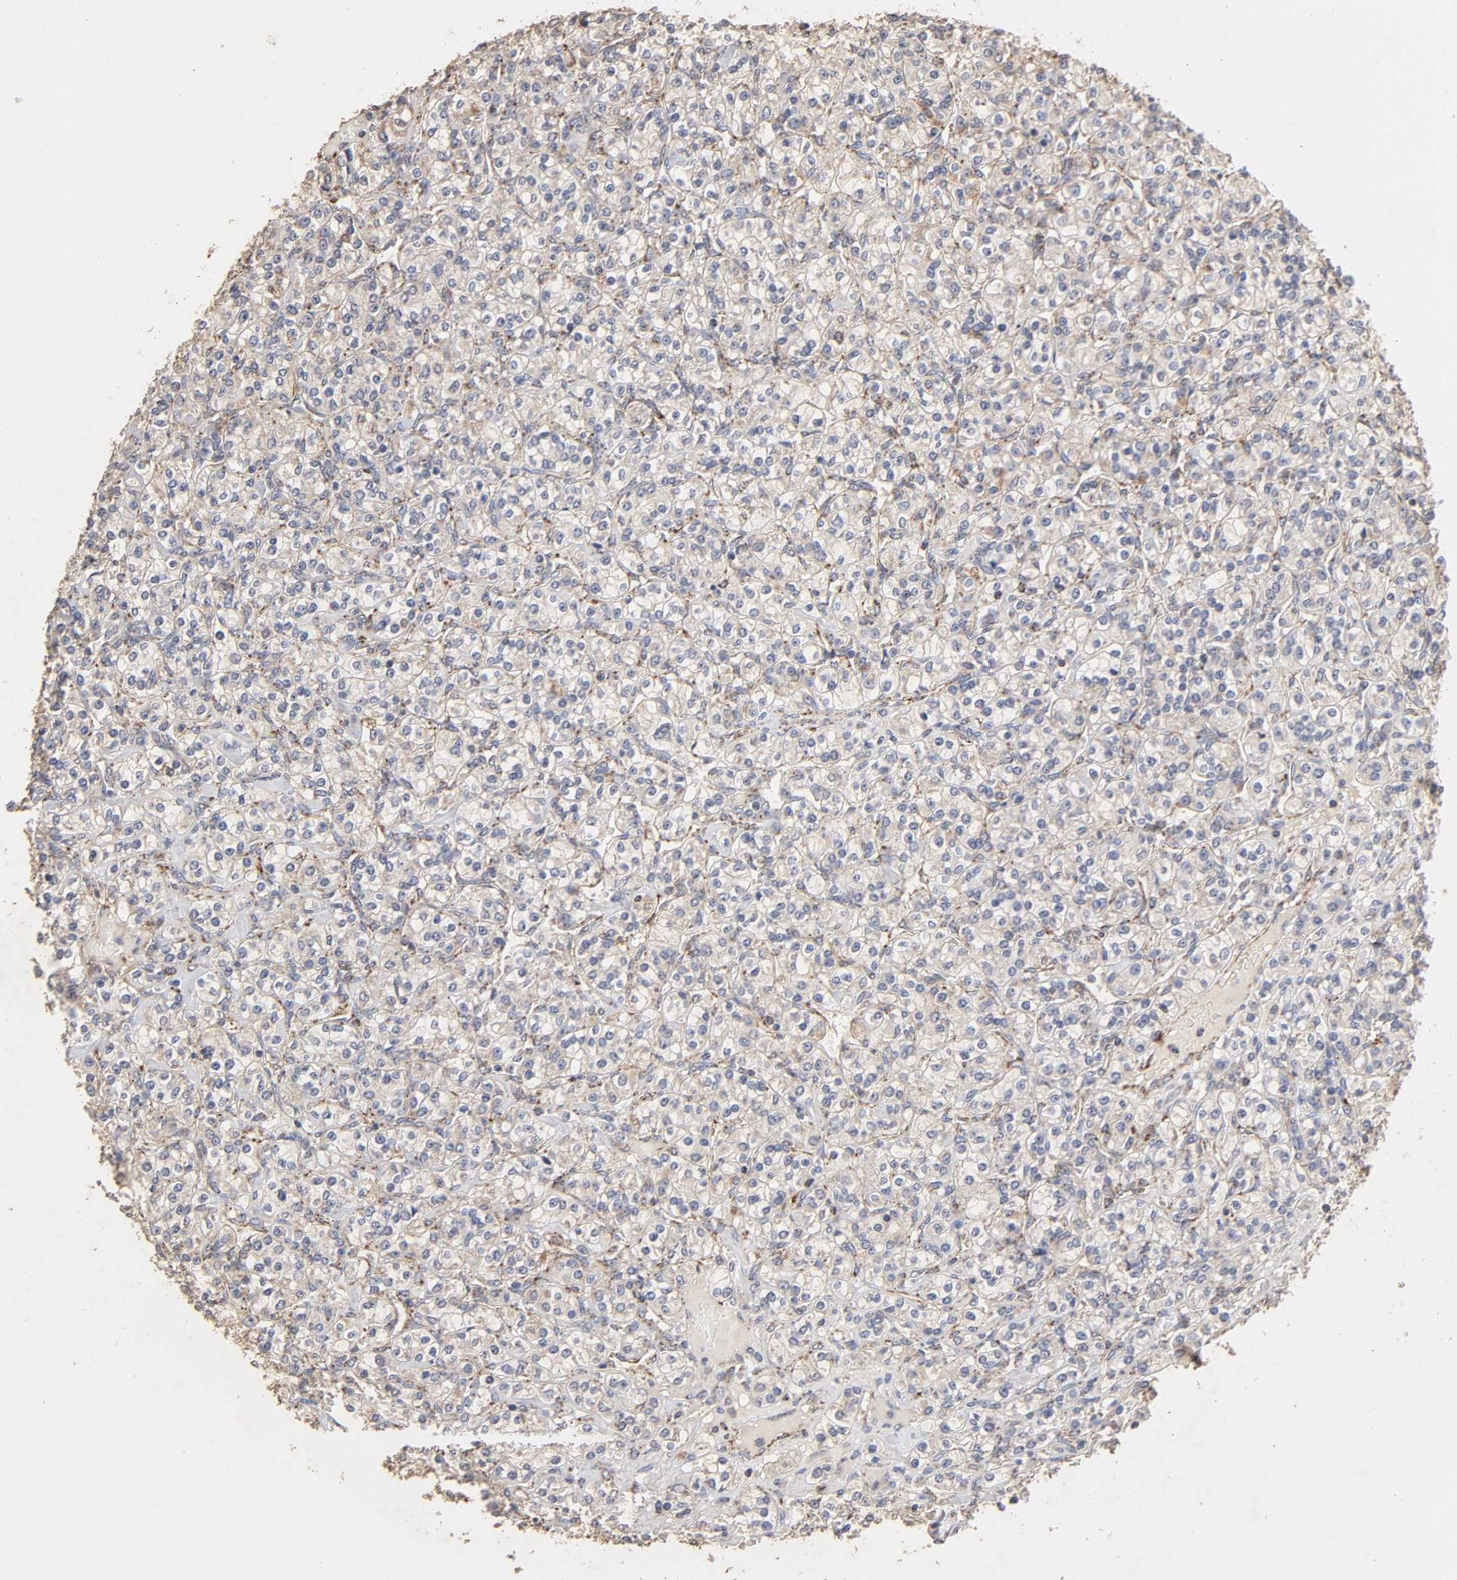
{"staining": {"intensity": "weak", "quantity": "25%-75%", "location": "cytoplasmic/membranous"}, "tissue": "renal cancer", "cell_type": "Tumor cells", "image_type": "cancer", "snomed": [{"axis": "morphology", "description": "Adenocarcinoma, NOS"}, {"axis": "topography", "description": "Kidney"}], "caption": "The immunohistochemical stain labels weak cytoplasmic/membranous expression in tumor cells of renal cancer tissue.", "gene": "CYCS", "patient": {"sex": "male", "age": 77}}